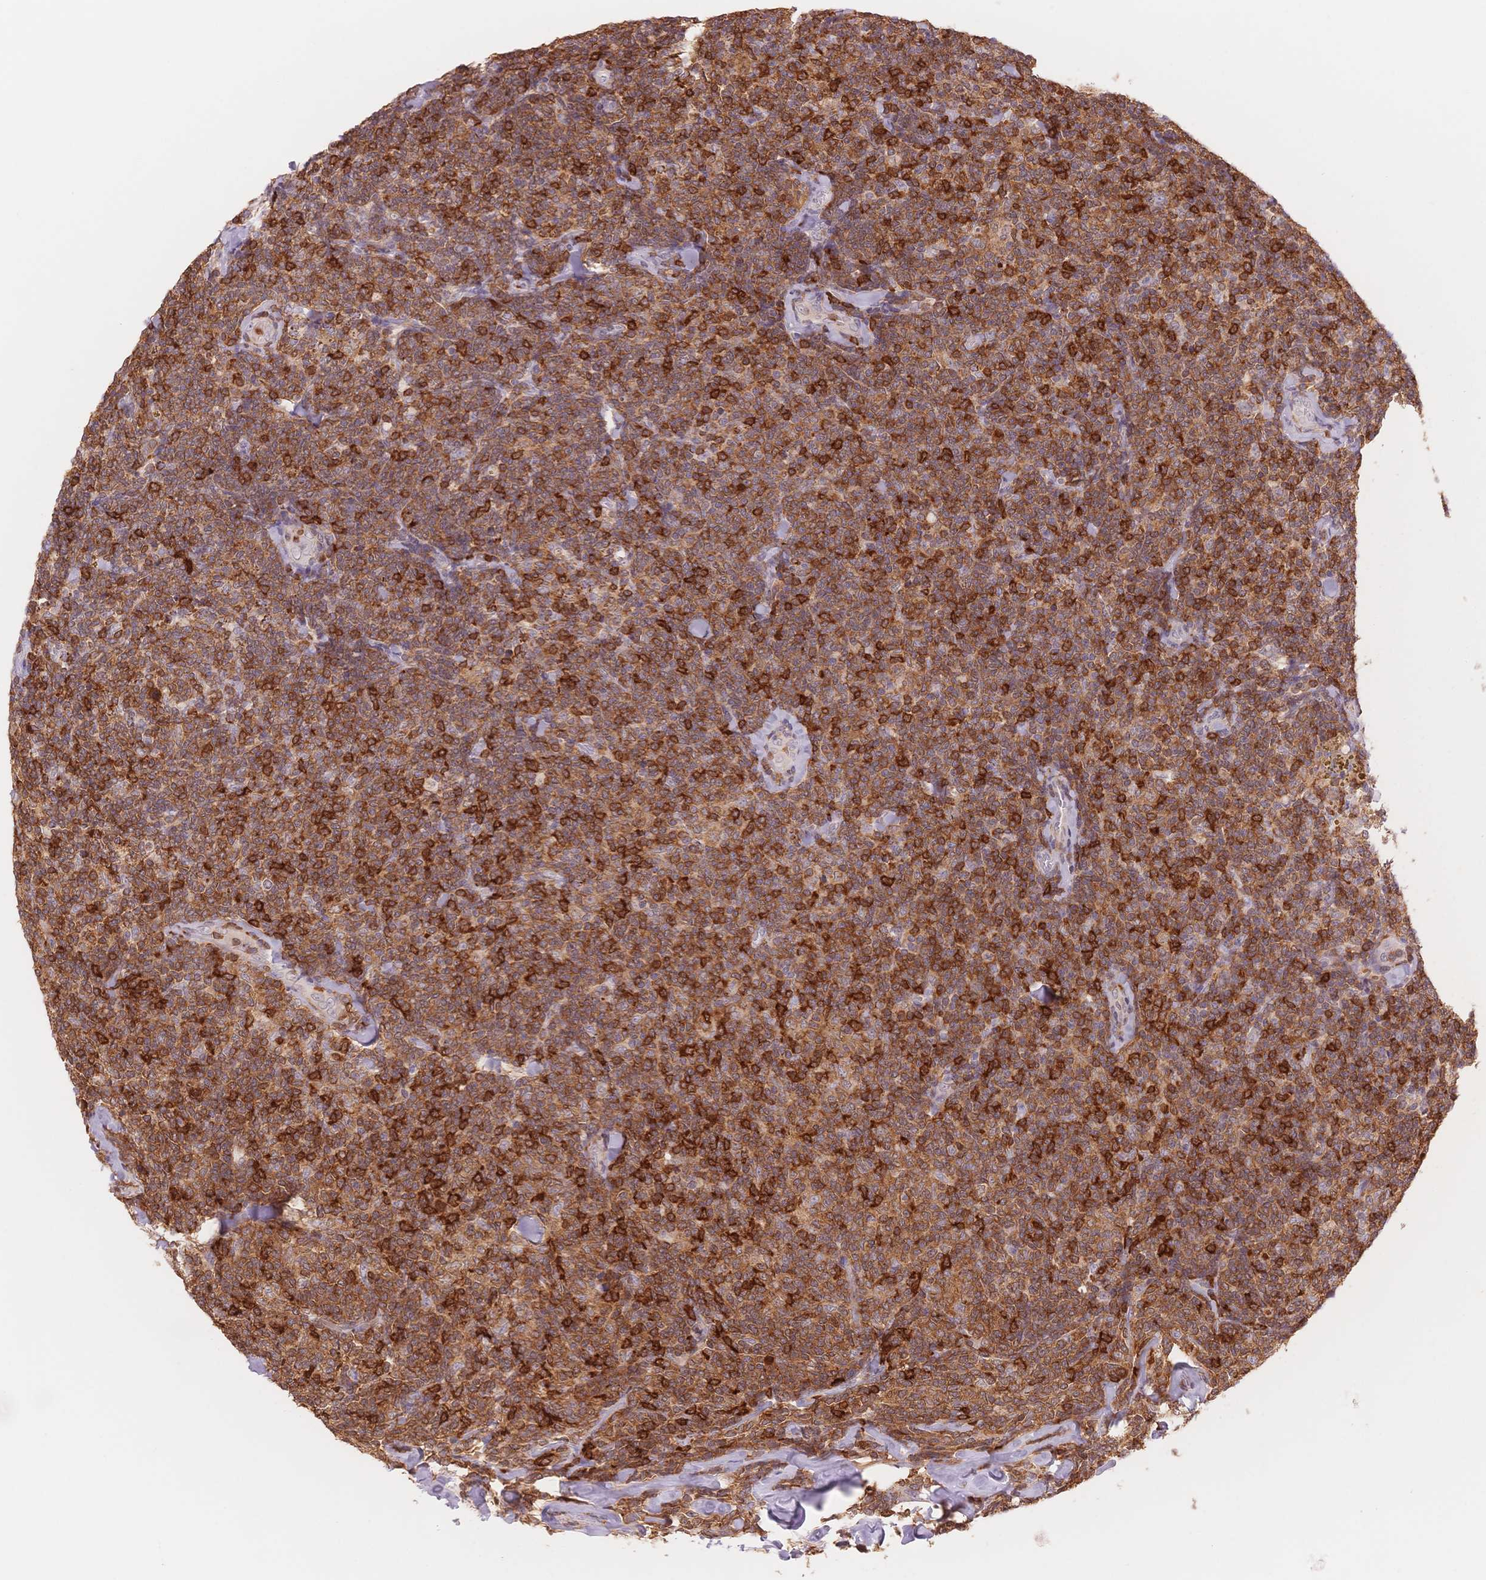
{"staining": {"intensity": "strong", "quantity": ">75%", "location": "cytoplasmic/membranous"}, "tissue": "lymphoma", "cell_type": "Tumor cells", "image_type": "cancer", "snomed": [{"axis": "morphology", "description": "Malignant lymphoma, non-Hodgkin's type, Low grade"}, {"axis": "topography", "description": "Lymph node"}], "caption": "A brown stain highlights strong cytoplasmic/membranous staining of a protein in lymphoma tumor cells.", "gene": "STK39", "patient": {"sex": "female", "age": 56}}